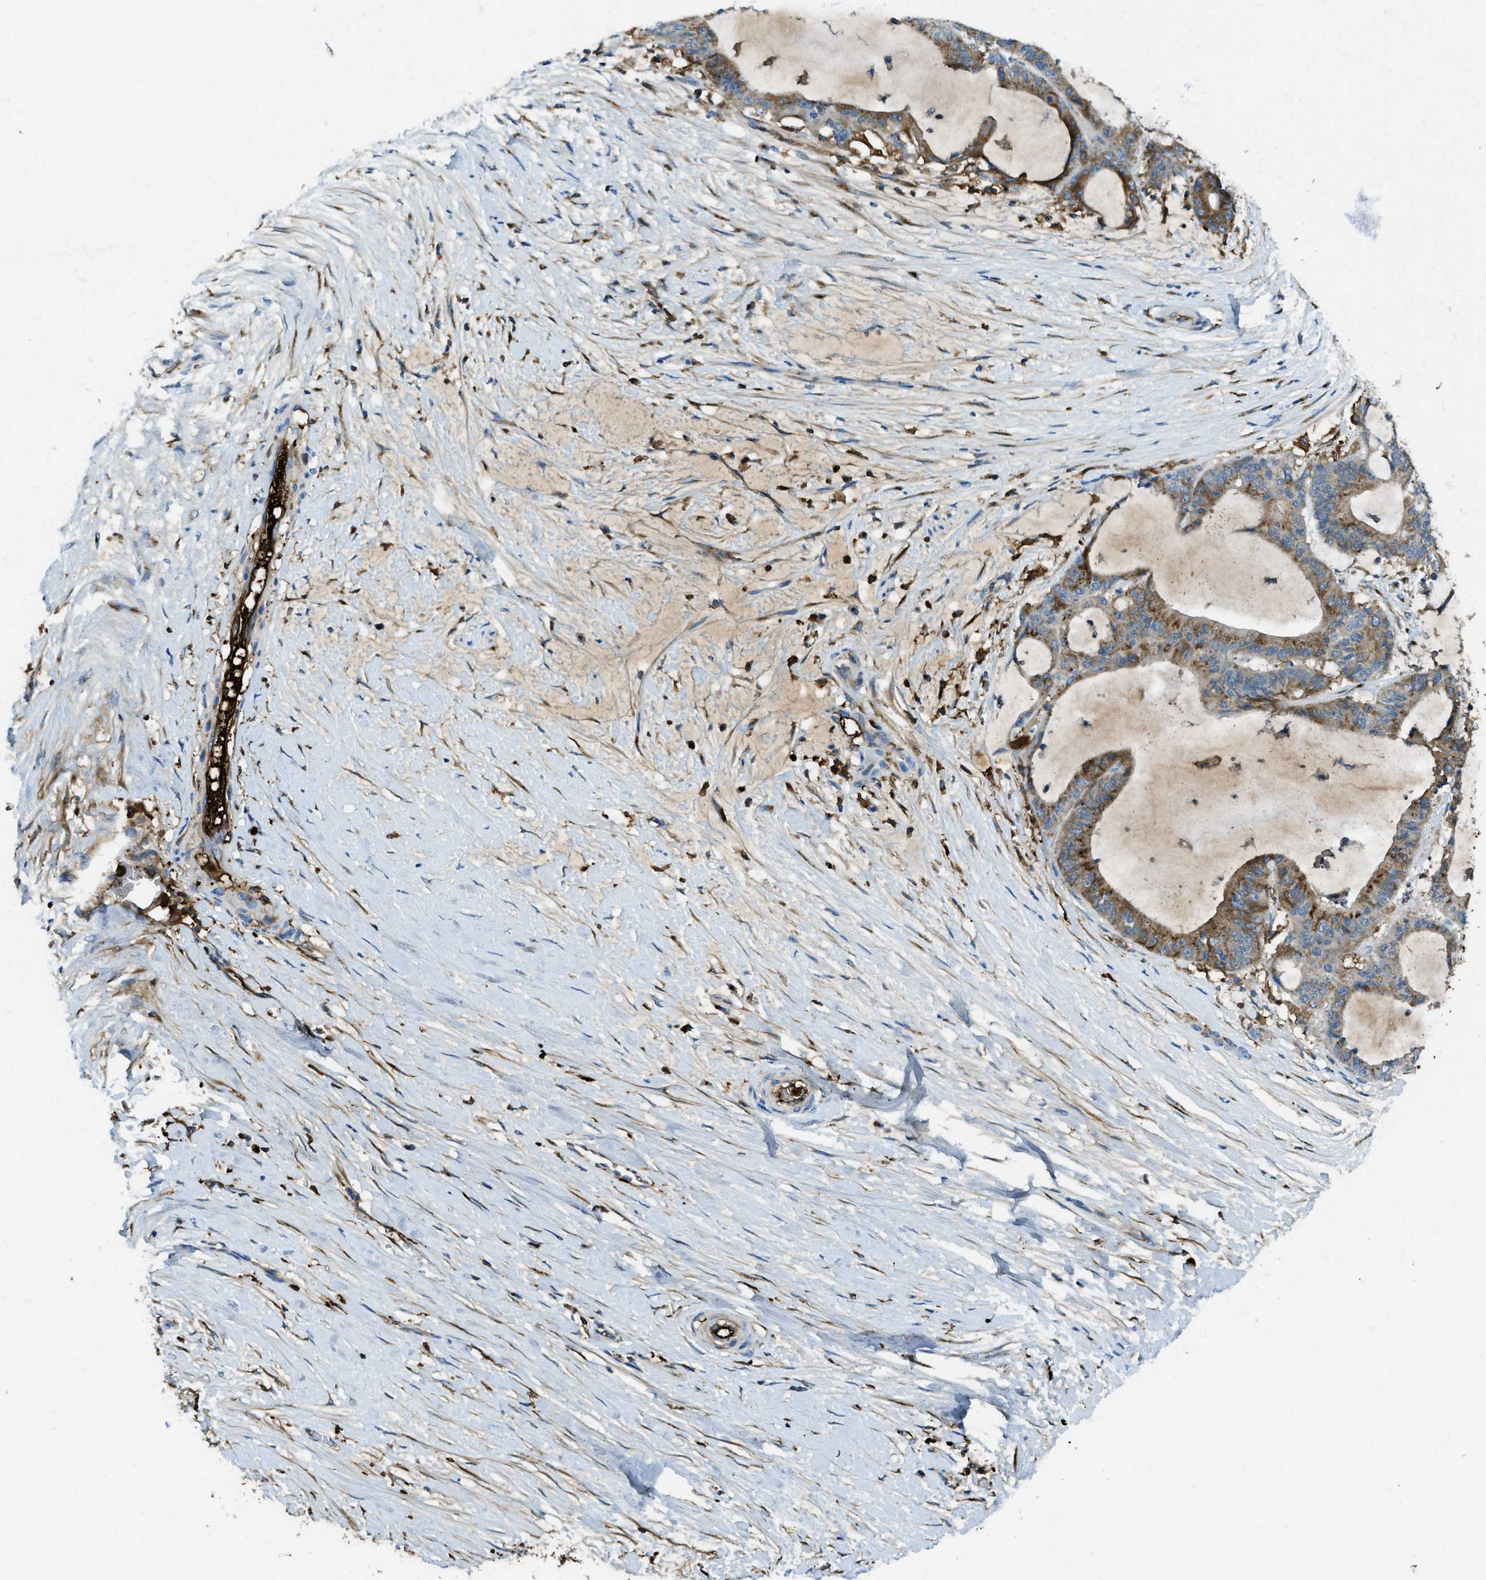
{"staining": {"intensity": "moderate", "quantity": ">75%", "location": "cytoplasmic/membranous"}, "tissue": "liver cancer", "cell_type": "Tumor cells", "image_type": "cancer", "snomed": [{"axis": "morphology", "description": "Cholangiocarcinoma"}, {"axis": "topography", "description": "Liver"}], "caption": "Liver cancer (cholangiocarcinoma) stained with a protein marker demonstrates moderate staining in tumor cells.", "gene": "TRIM59", "patient": {"sex": "female", "age": 73}}